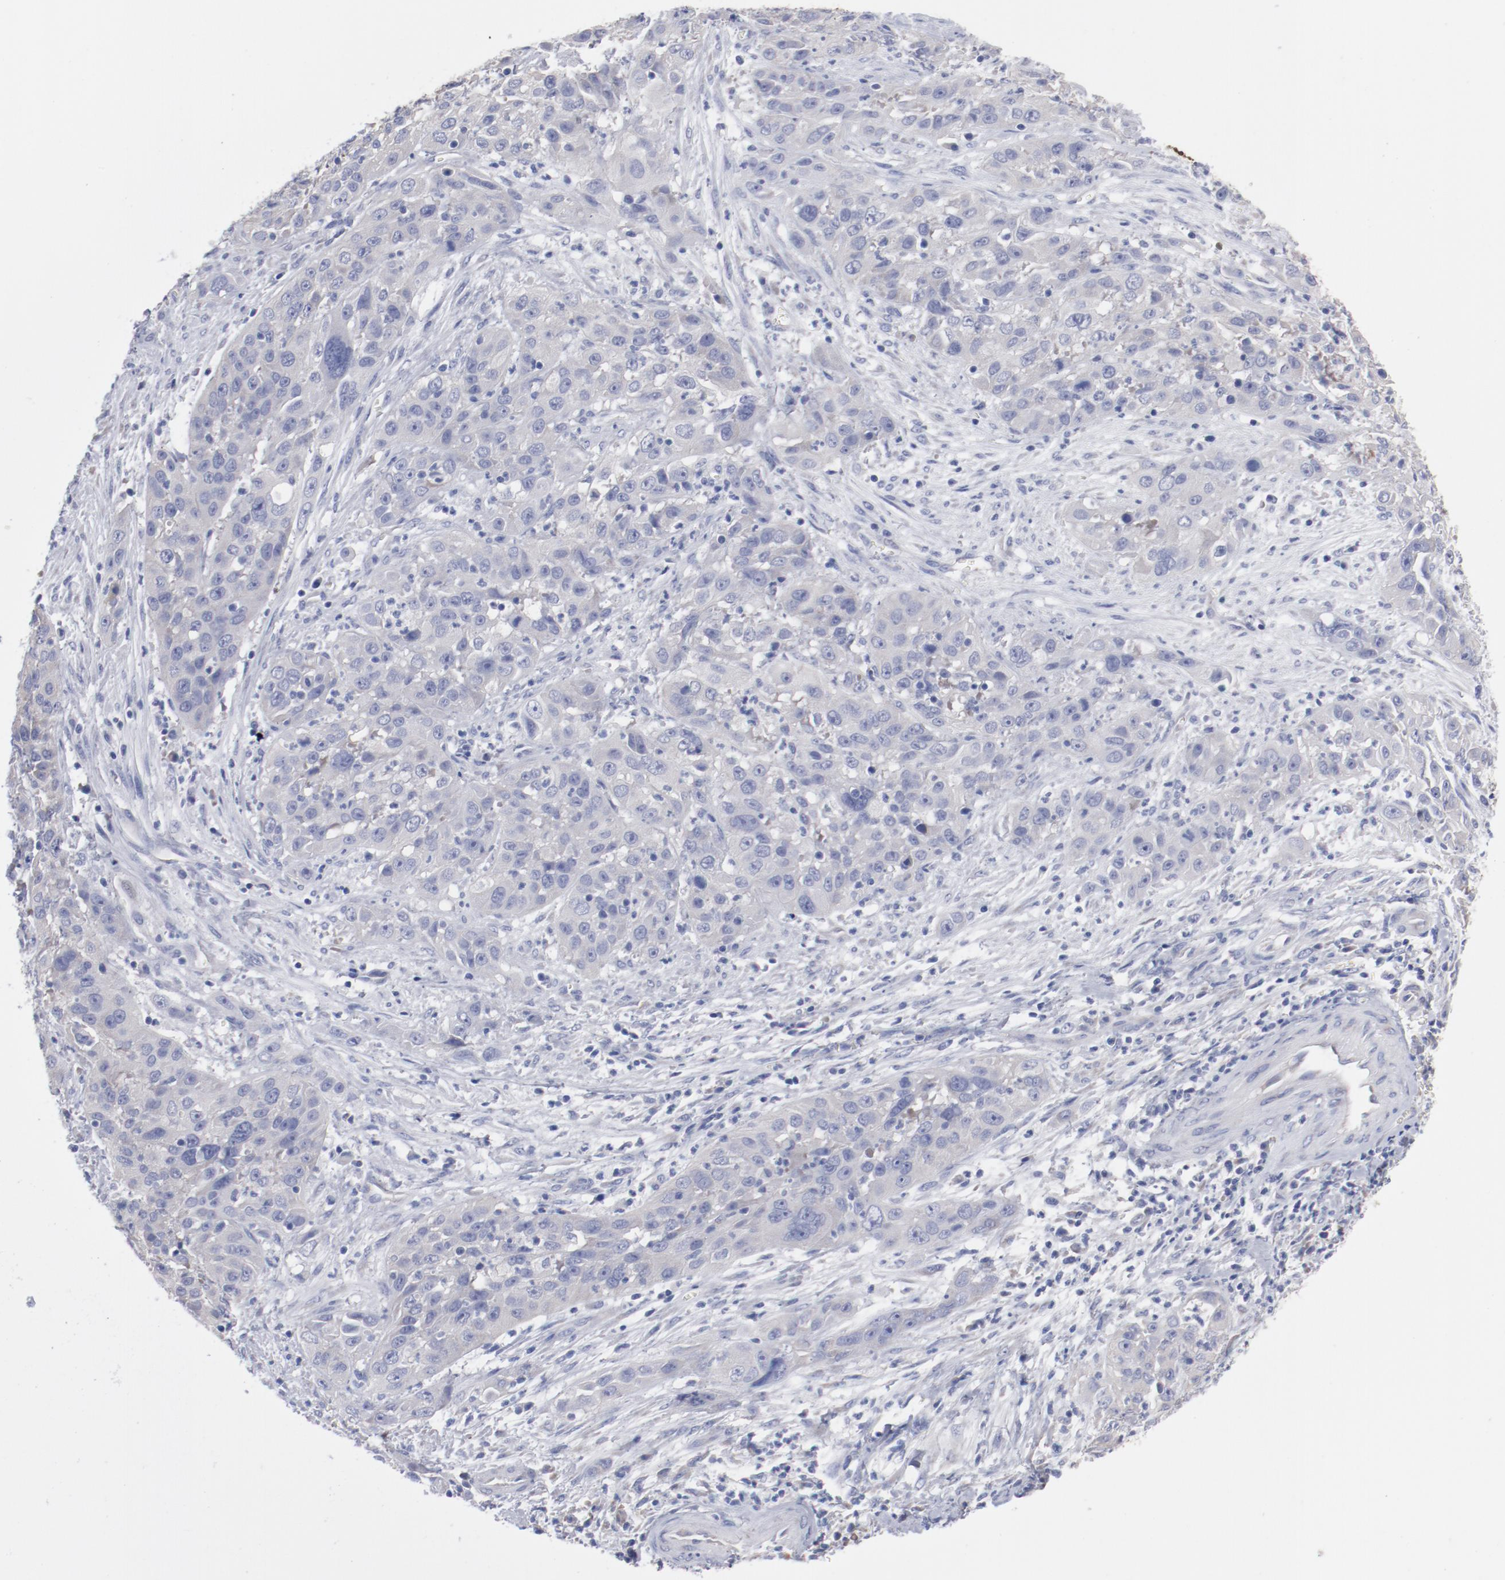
{"staining": {"intensity": "negative", "quantity": "none", "location": "none"}, "tissue": "cervical cancer", "cell_type": "Tumor cells", "image_type": "cancer", "snomed": [{"axis": "morphology", "description": "Squamous cell carcinoma, NOS"}, {"axis": "topography", "description": "Cervix"}], "caption": "This photomicrograph is of cervical cancer stained with IHC to label a protein in brown with the nuclei are counter-stained blue. There is no positivity in tumor cells. (DAB immunohistochemistry, high magnification).", "gene": "CPE", "patient": {"sex": "female", "age": 32}}